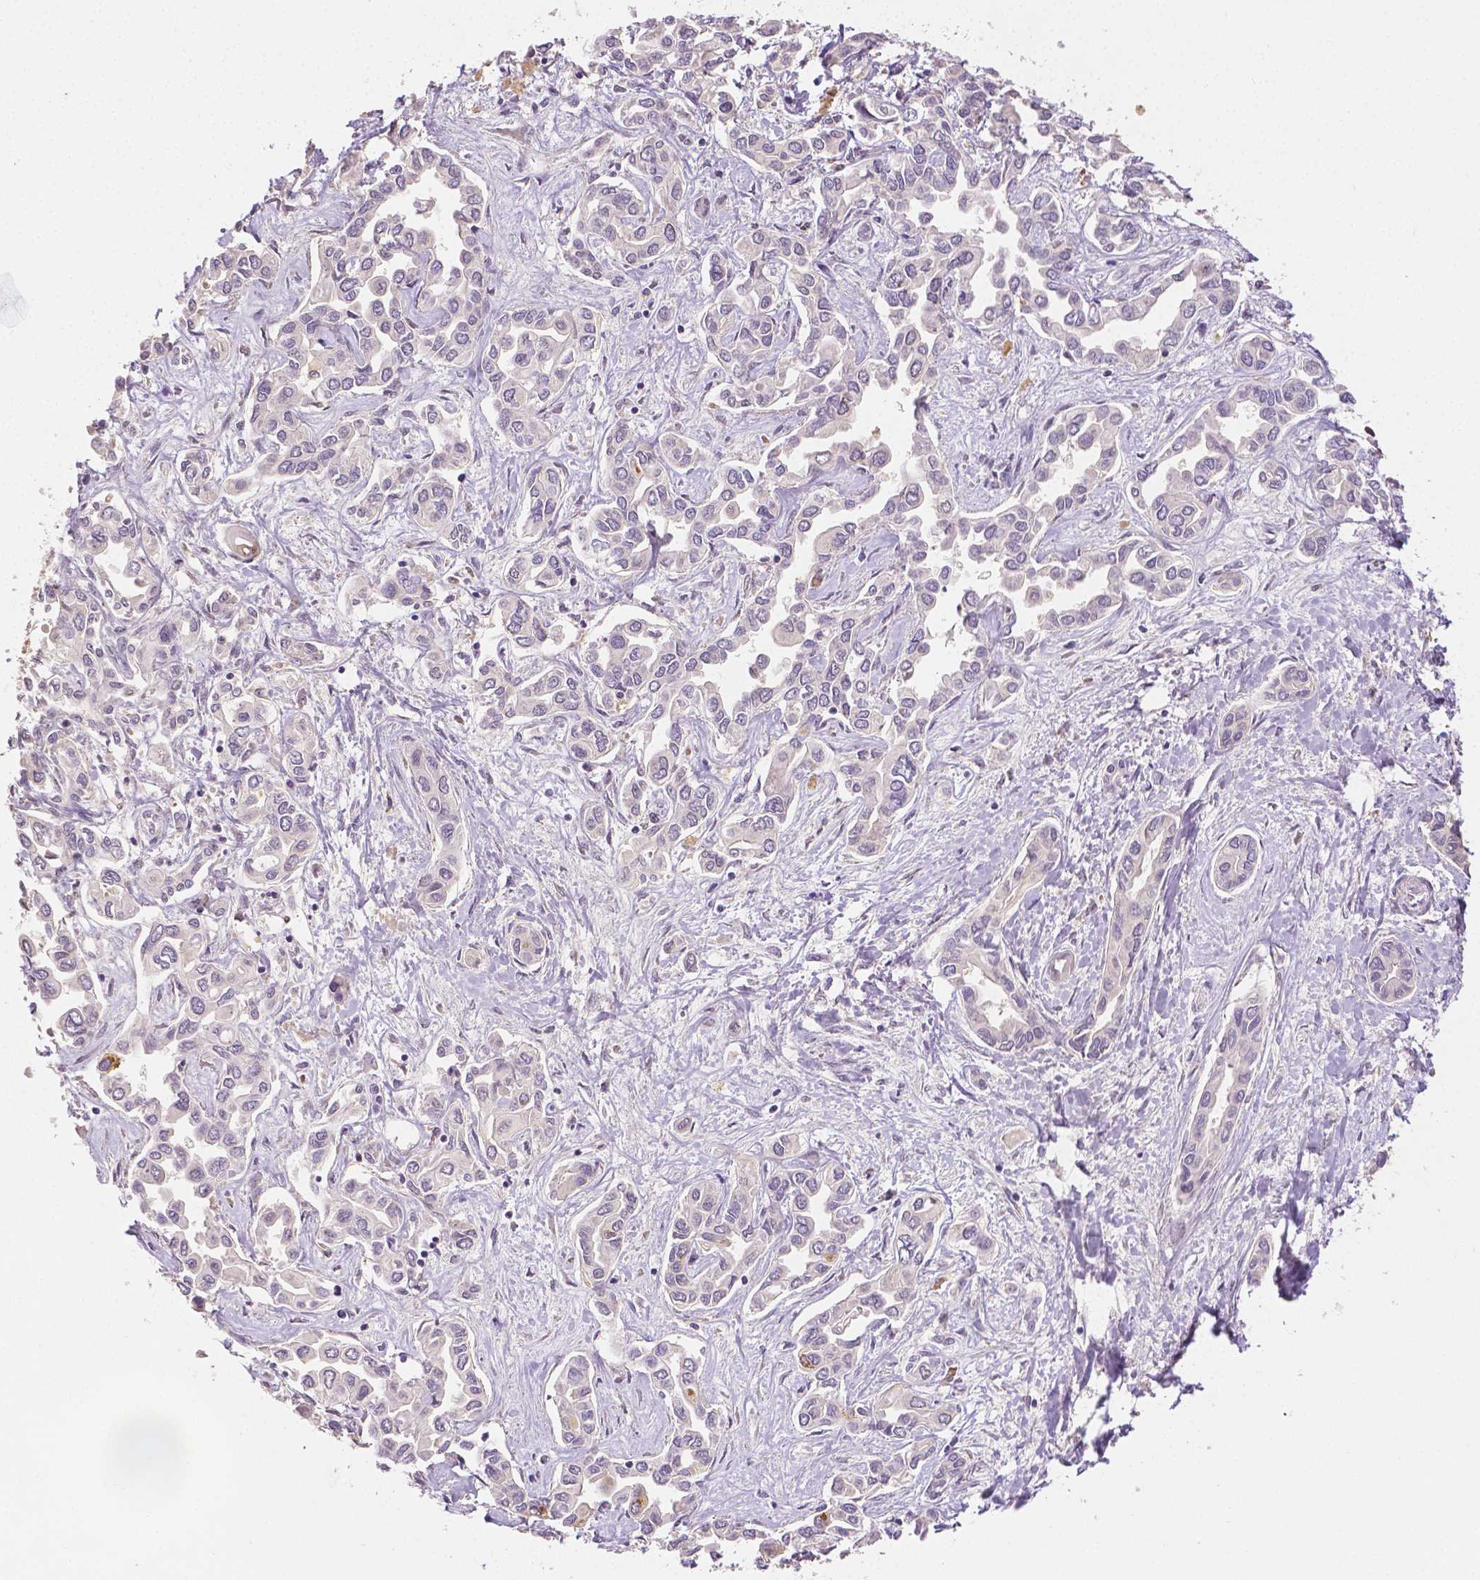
{"staining": {"intensity": "negative", "quantity": "none", "location": "none"}, "tissue": "liver cancer", "cell_type": "Tumor cells", "image_type": "cancer", "snomed": [{"axis": "morphology", "description": "Cholangiocarcinoma"}, {"axis": "topography", "description": "Liver"}], "caption": "This micrograph is of liver cancer (cholangiocarcinoma) stained with IHC to label a protein in brown with the nuclei are counter-stained blue. There is no expression in tumor cells.", "gene": "TGM1", "patient": {"sex": "female", "age": 64}}